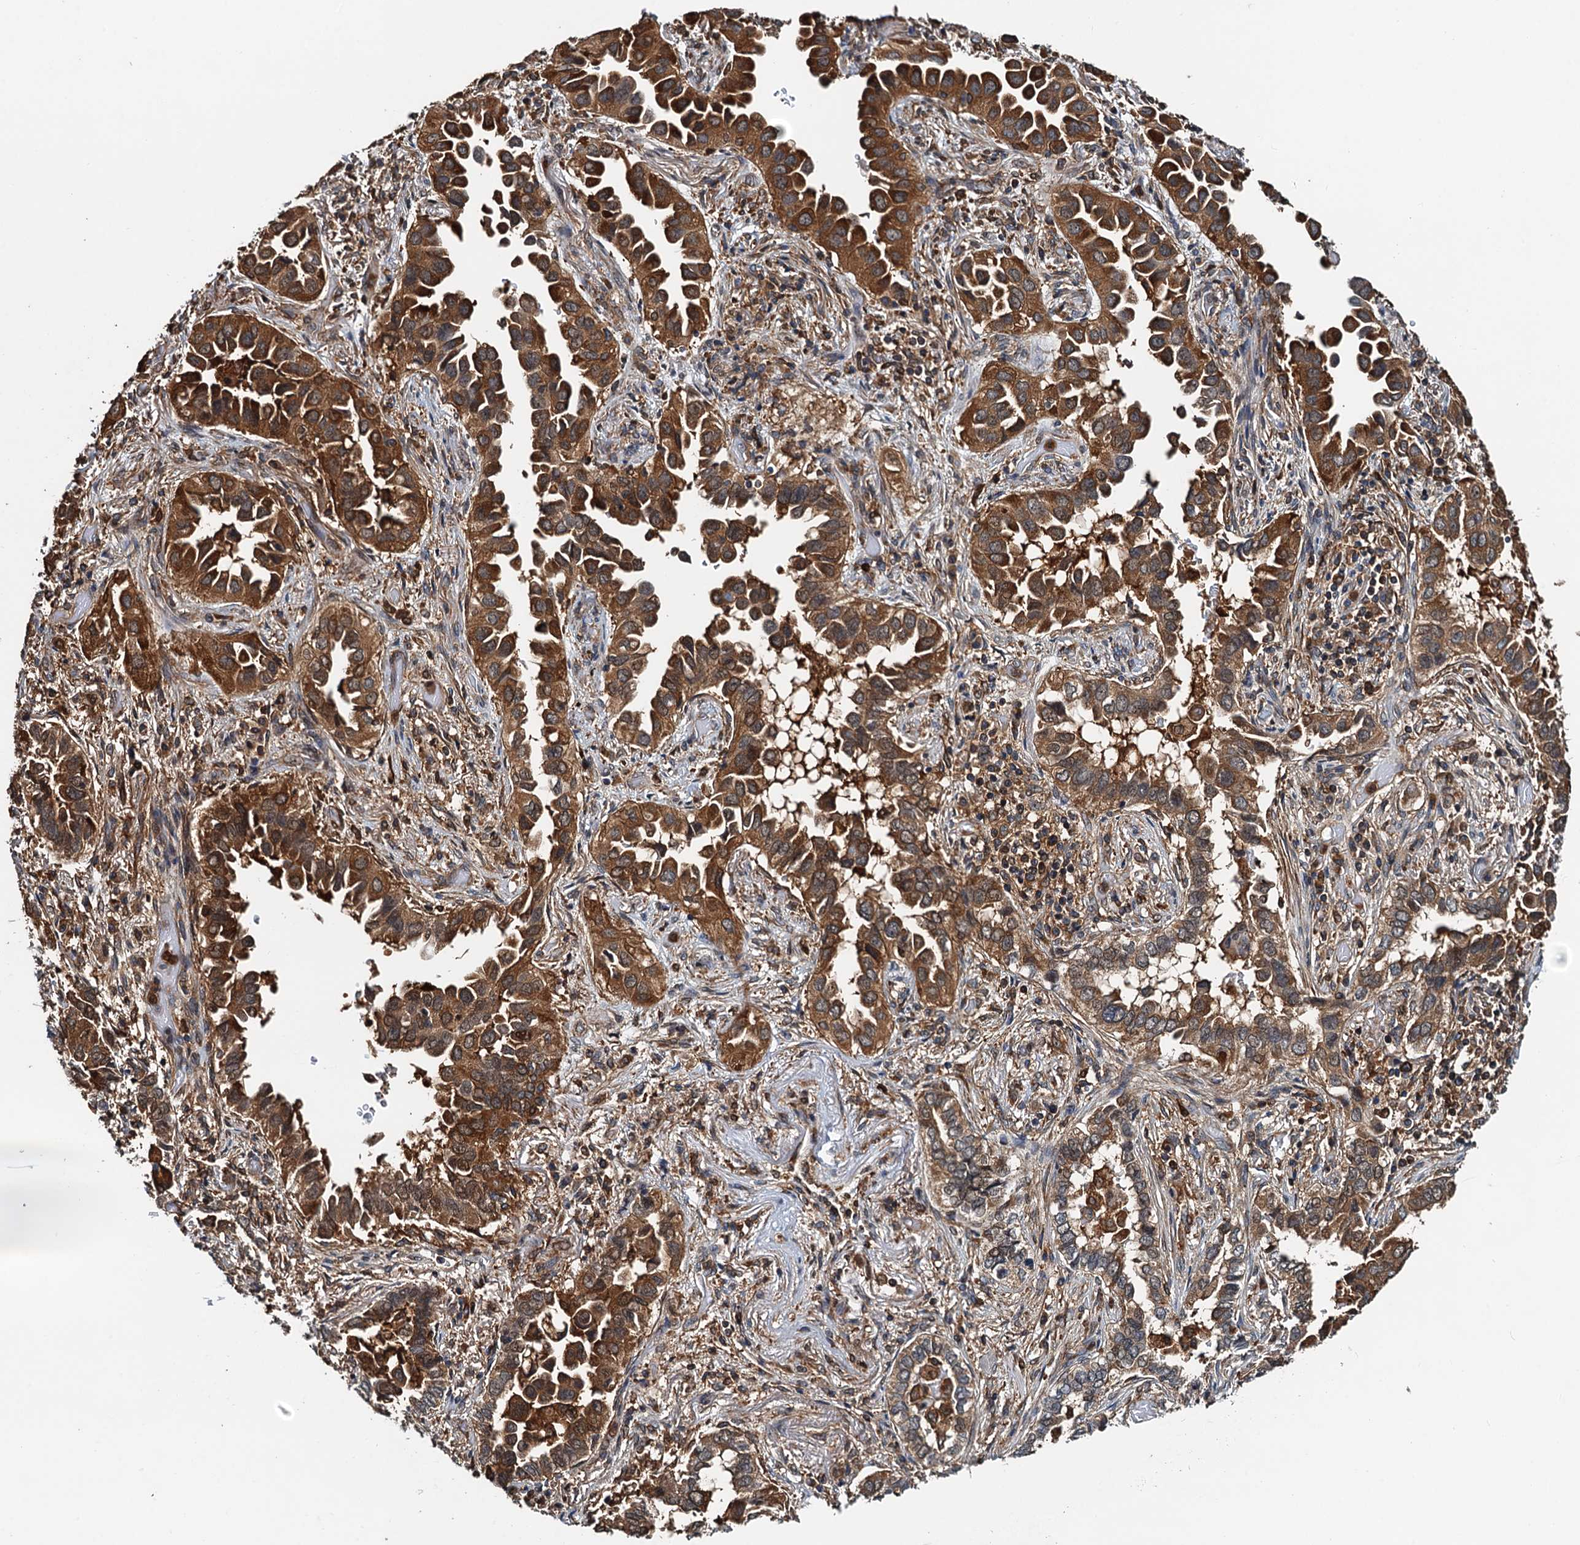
{"staining": {"intensity": "moderate", "quantity": ">75%", "location": "cytoplasmic/membranous"}, "tissue": "lung cancer", "cell_type": "Tumor cells", "image_type": "cancer", "snomed": [{"axis": "morphology", "description": "Adenocarcinoma, NOS"}, {"axis": "topography", "description": "Lung"}], "caption": "Immunohistochemistry photomicrograph of lung cancer (adenocarcinoma) stained for a protein (brown), which reveals medium levels of moderate cytoplasmic/membranous staining in about >75% of tumor cells.", "gene": "USP6NL", "patient": {"sex": "female", "age": 76}}